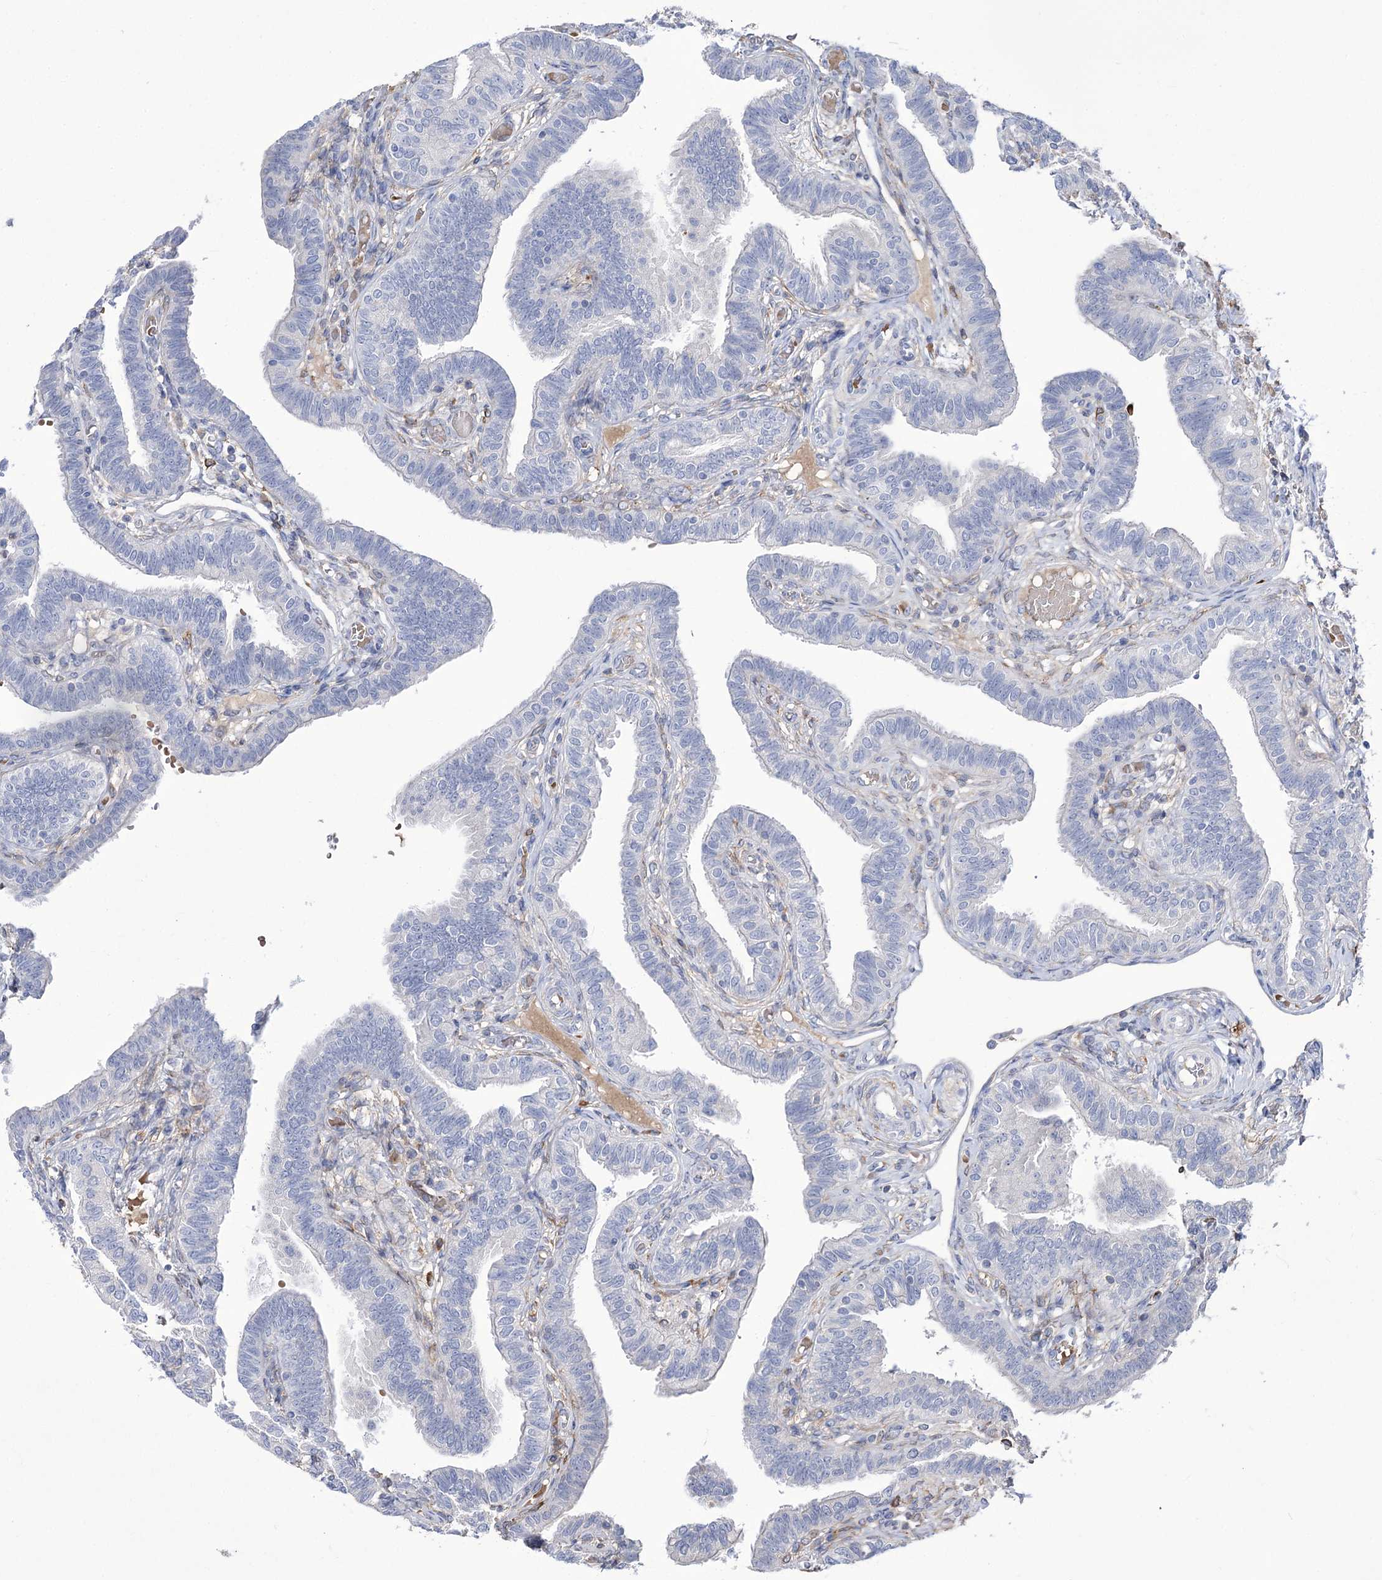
{"staining": {"intensity": "negative", "quantity": "none", "location": "none"}, "tissue": "fallopian tube", "cell_type": "Glandular cells", "image_type": "normal", "snomed": [{"axis": "morphology", "description": "Normal tissue, NOS"}, {"axis": "topography", "description": "Fallopian tube"}], "caption": "A high-resolution image shows immunohistochemistry staining of normal fallopian tube, which demonstrates no significant positivity in glandular cells.", "gene": "ZNF622", "patient": {"sex": "female", "age": 39}}